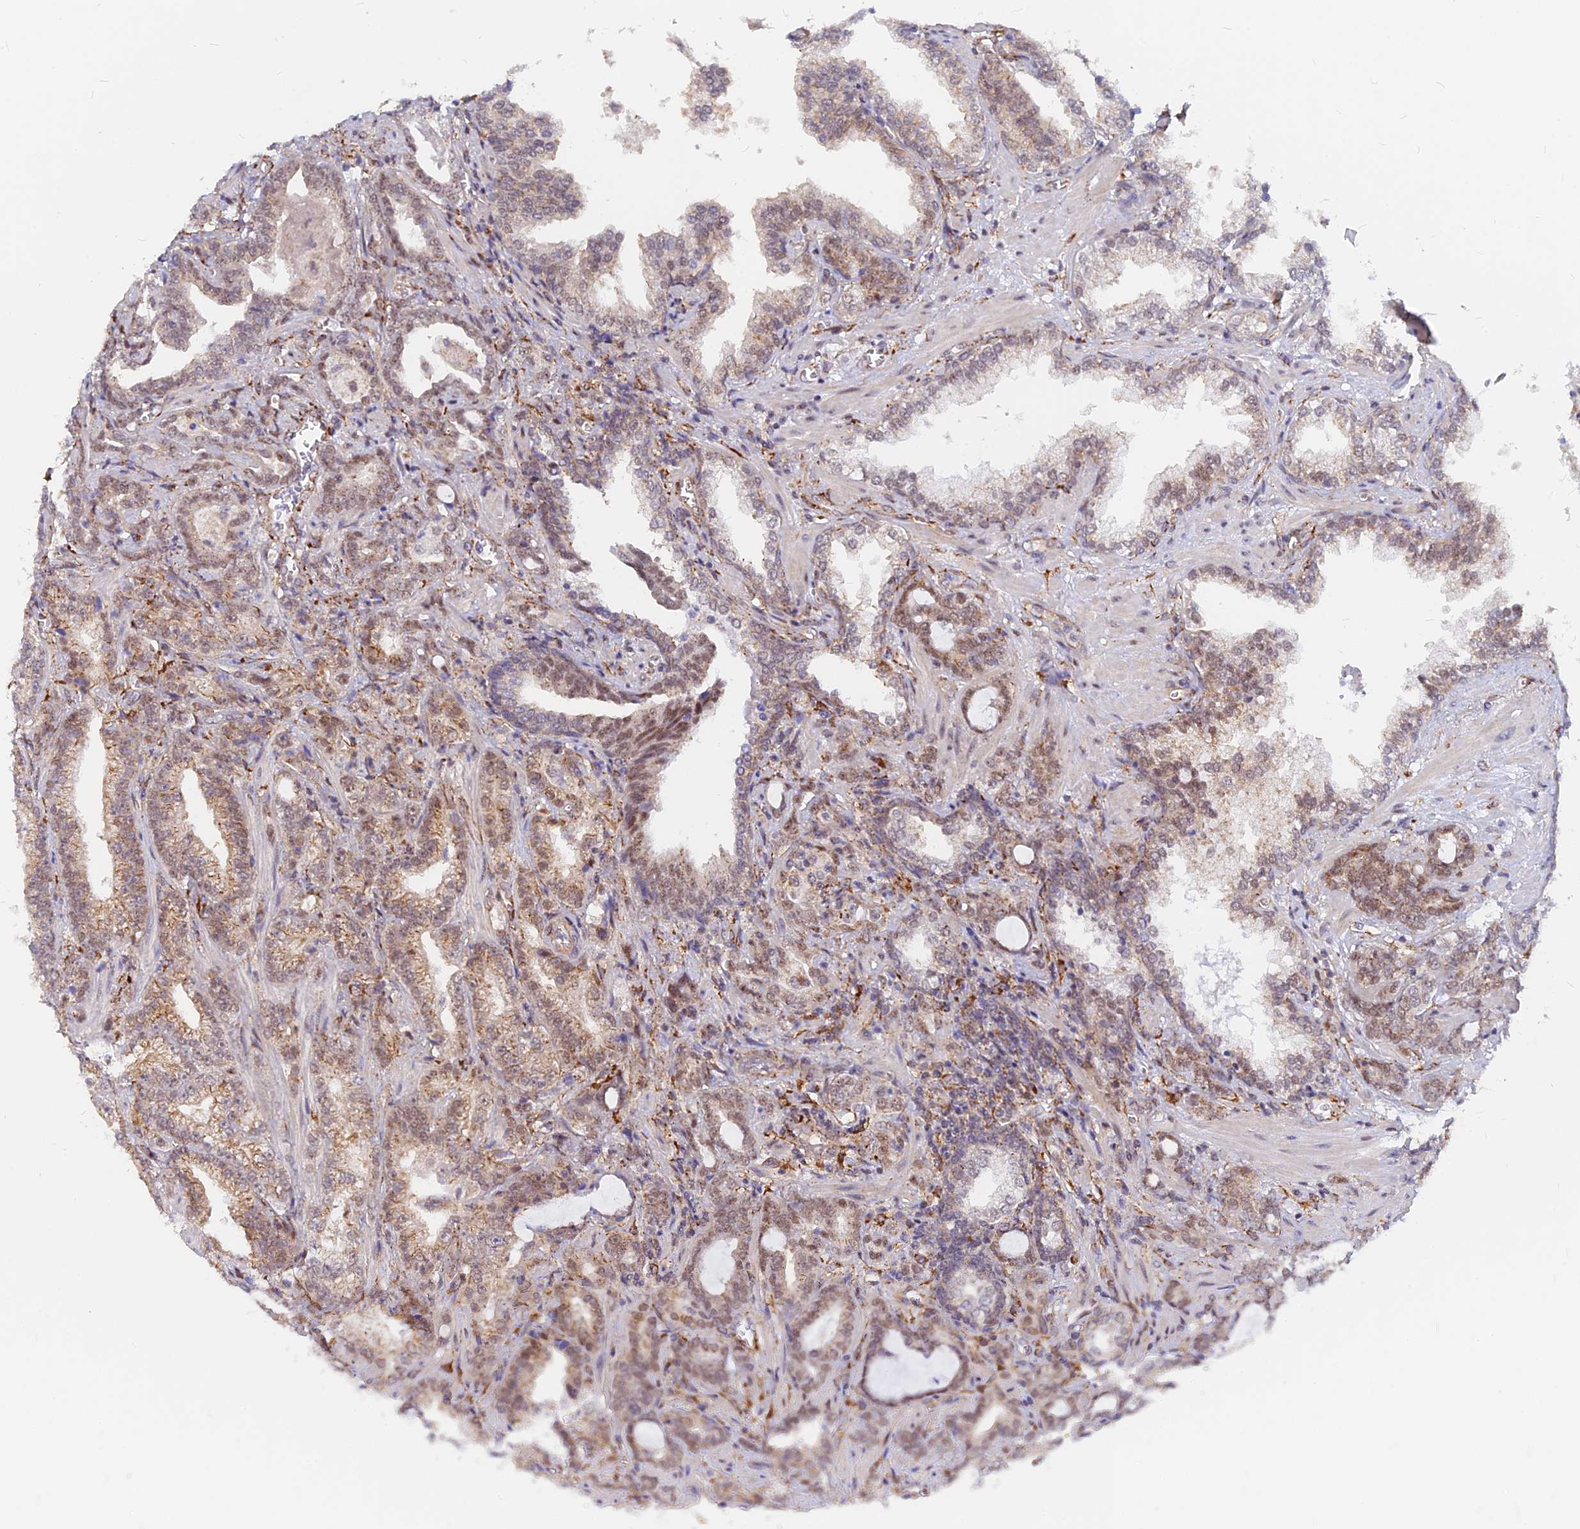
{"staining": {"intensity": "weak", "quantity": ">75%", "location": "cytoplasmic/membranous,nuclear"}, "tissue": "prostate cancer", "cell_type": "Tumor cells", "image_type": "cancer", "snomed": [{"axis": "morphology", "description": "Adenocarcinoma, High grade"}, {"axis": "topography", "description": "Prostate"}], "caption": "This photomicrograph displays prostate high-grade adenocarcinoma stained with immunohistochemistry (IHC) to label a protein in brown. The cytoplasmic/membranous and nuclear of tumor cells show weak positivity for the protein. Nuclei are counter-stained blue.", "gene": "VSTM2L", "patient": {"sex": "male", "age": 62}}